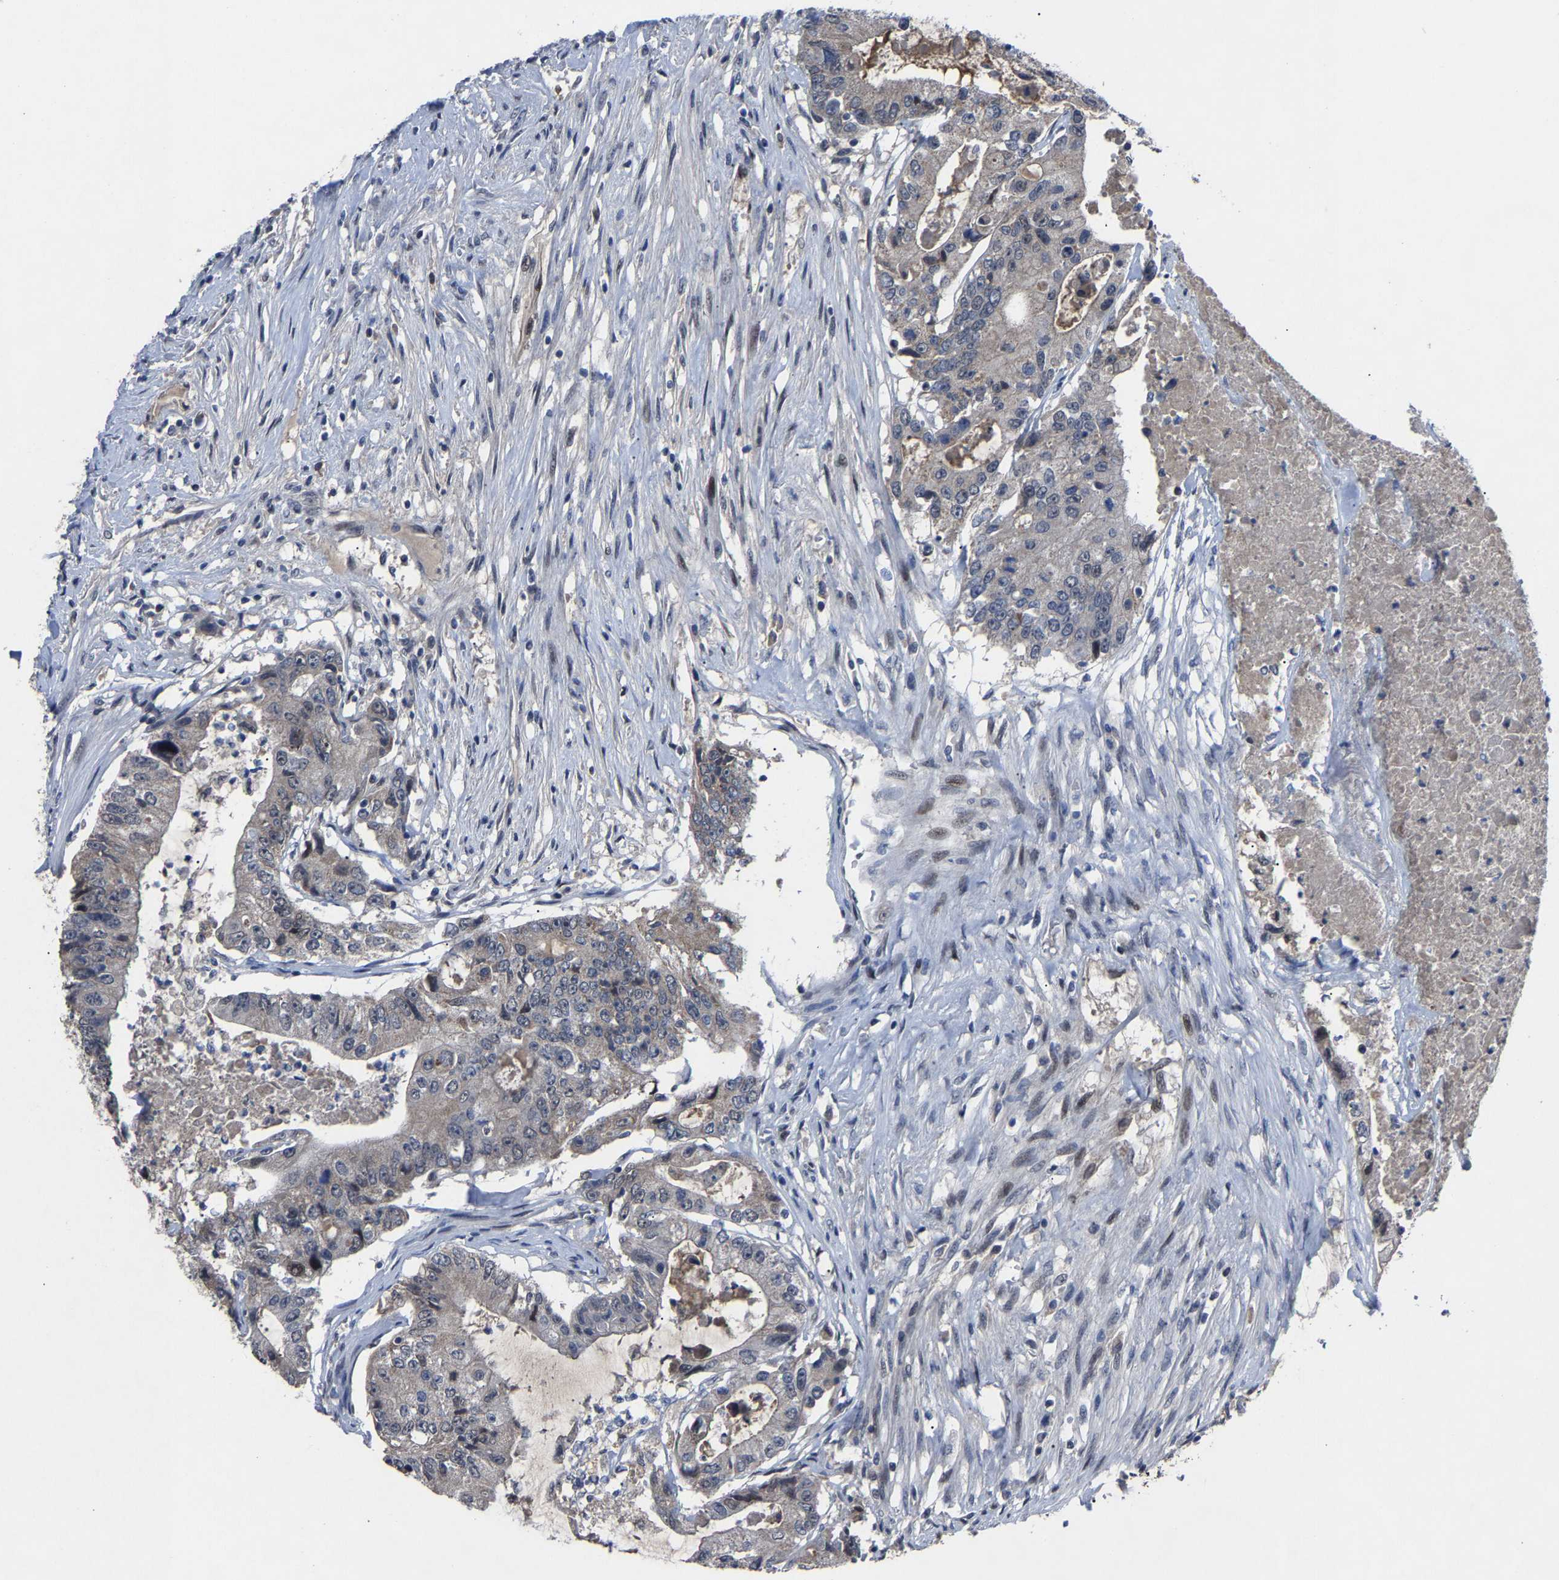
{"staining": {"intensity": "negative", "quantity": "none", "location": "none"}, "tissue": "colorectal cancer", "cell_type": "Tumor cells", "image_type": "cancer", "snomed": [{"axis": "morphology", "description": "Adenocarcinoma, NOS"}, {"axis": "topography", "description": "Colon"}], "caption": "Colorectal adenocarcinoma stained for a protein using immunohistochemistry reveals no expression tumor cells.", "gene": "LSM8", "patient": {"sex": "female", "age": 77}}